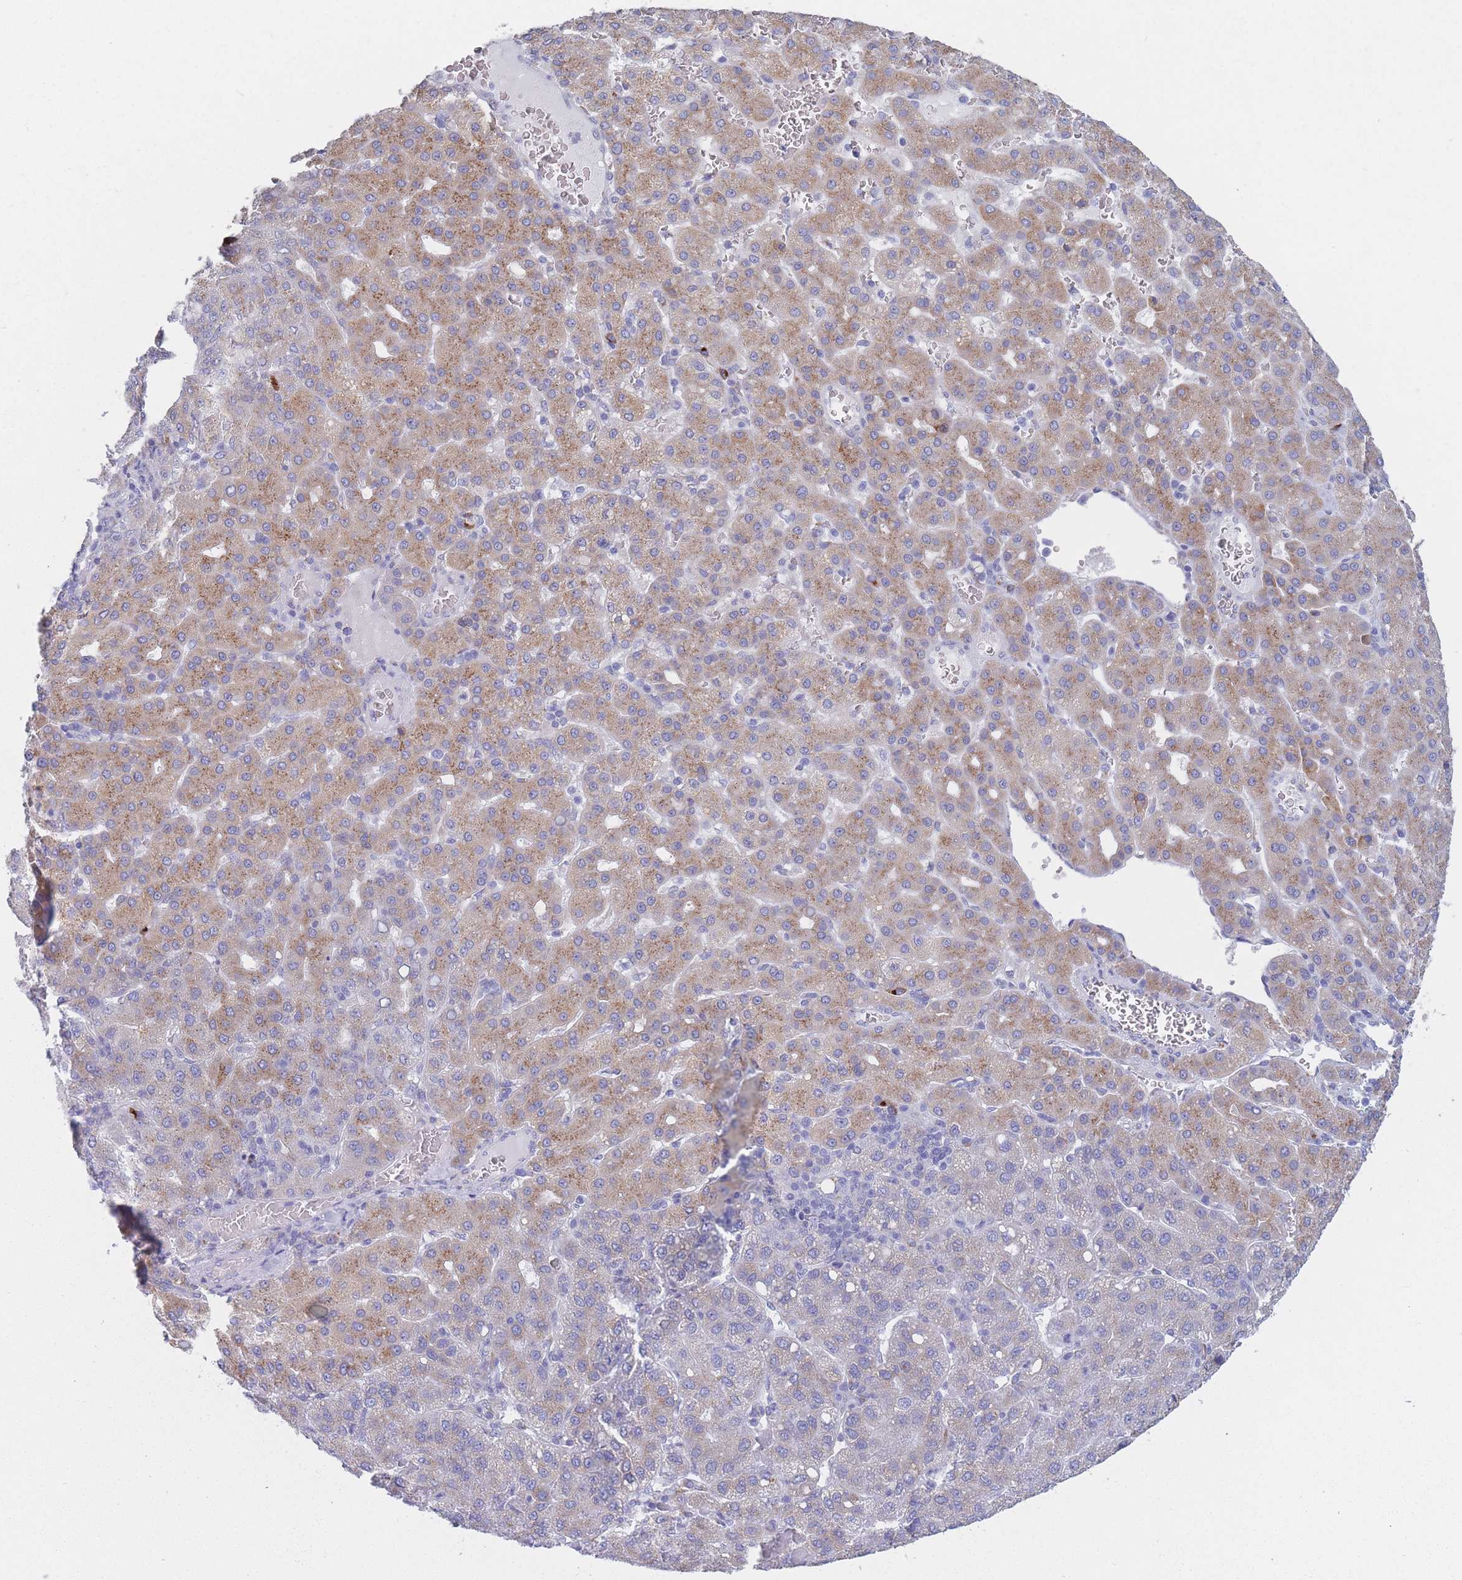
{"staining": {"intensity": "moderate", "quantity": "25%-75%", "location": "cytoplasmic/membranous"}, "tissue": "liver cancer", "cell_type": "Tumor cells", "image_type": "cancer", "snomed": [{"axis": "morphology", "description": "Carcinoma, Hepatocellular, NOS"}, {"axis": "topography", "description": "Liver"}], "caption": "This micrograph demonstrates liver cancer stained with immunohistochemistry (IHC) to label a protein in brown. The cytoplasmic/membranous of tumor cells show moderate positivity for the protein. Nuclei are counter-stained blue.", "gene": "MRPL30", "patient": {"sex": "male", "age": 65}}